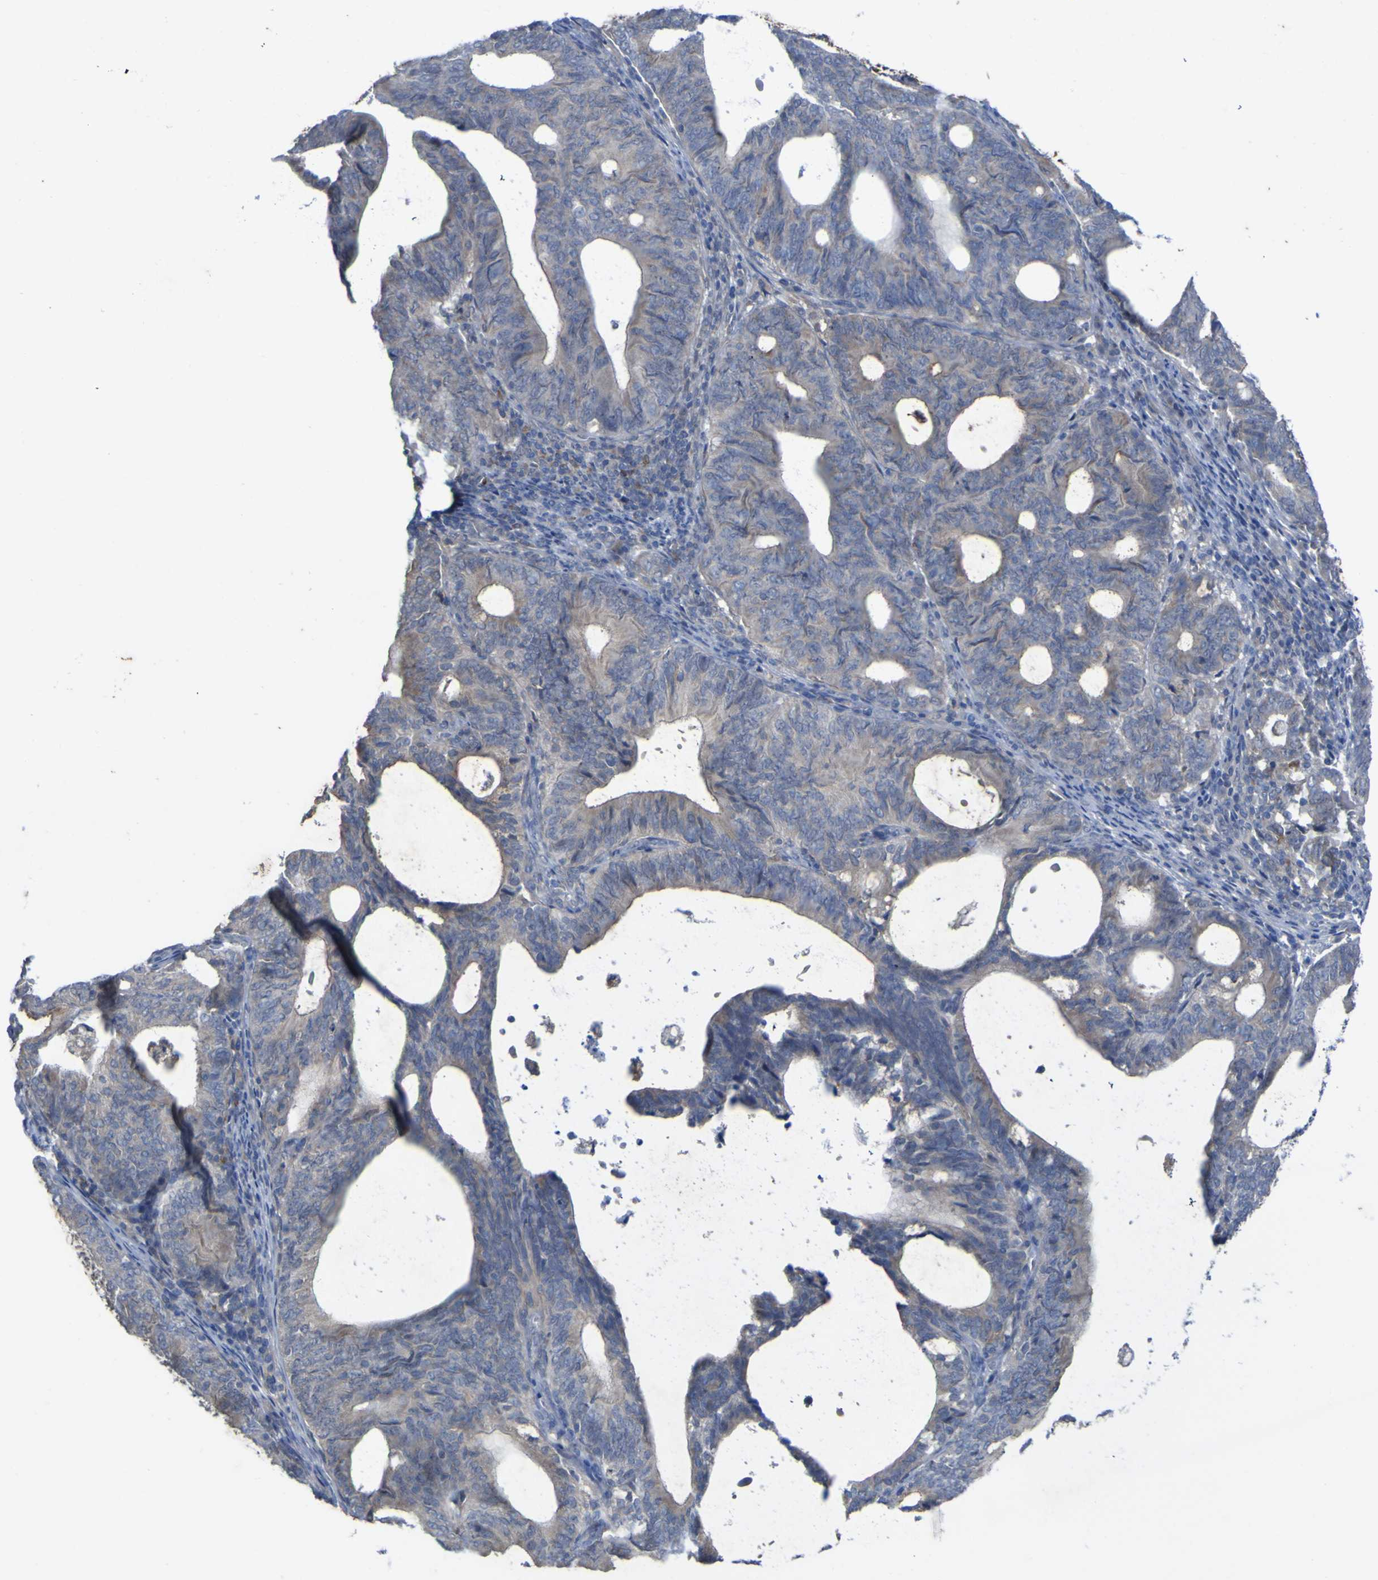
{"staining": {"intensity": "negative", "quantity": "none", "location": "none"}, "tissue": "endometrial cancer", "cell_type": "Tumor cells", "image_type": "cancer", "snomed": [{"axis": "morphology", "description": "Adenocarcinoma, NOS"}, {"axis": "topography", "description": "Uterus"}], "caption": "Histopathology image shows no significant protein expression in tumor cells of endometrial adenocarcinoma. The staining is performed using DAB (3,3'-diaminobenzidine) brown chromogen with nuclei counter-stained in using hematoxylin.", "gene": "TNFRSF11A", "patient": {"sex": "female", "age": 83}}